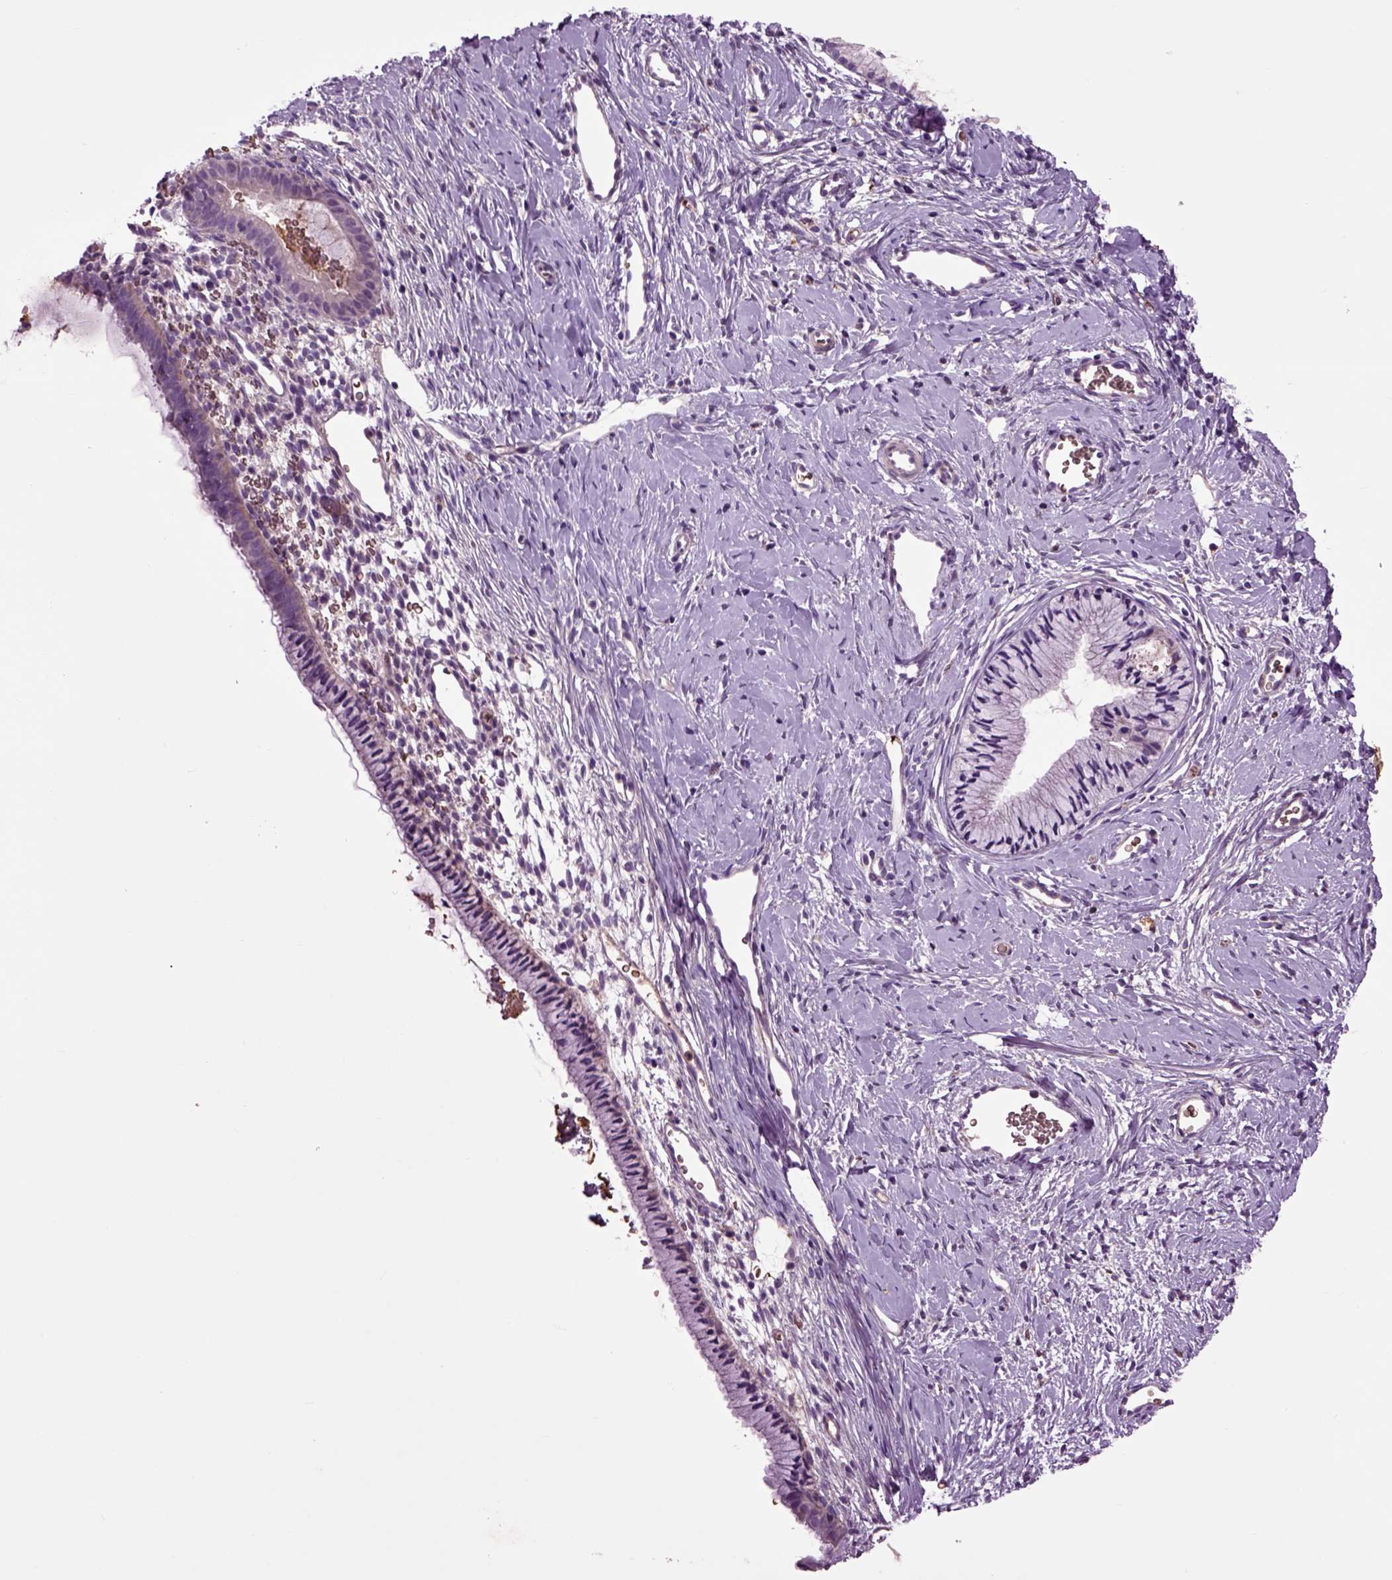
{"staining": {"intensity": "negative", "quantity": "none", "location": "none"}, "tissue": "cervix", "cell_type": "Glandular cells", "image_type": "normal", "snomed": [{"axis": "morphology", "description": "Normal tissue, NOS"}, {"axis": "topography", "description": "Cervix"}], "caption": "High magnification brightfield microscopy of unremarkable cervix stained with DAB (3,3'-diaminobenzidine) (brown) and counterstained with hematoxylin (blue): glandular cells show no significant expression. (Stains: DAB (3,3'-diaminobenzidine) immunohistochemistry with hematoxylin counter stain, Microscopy: brightfield microscopy at high magnification).", "gene": "SPON1", "patient": {"sex": "female", "age": 40}}